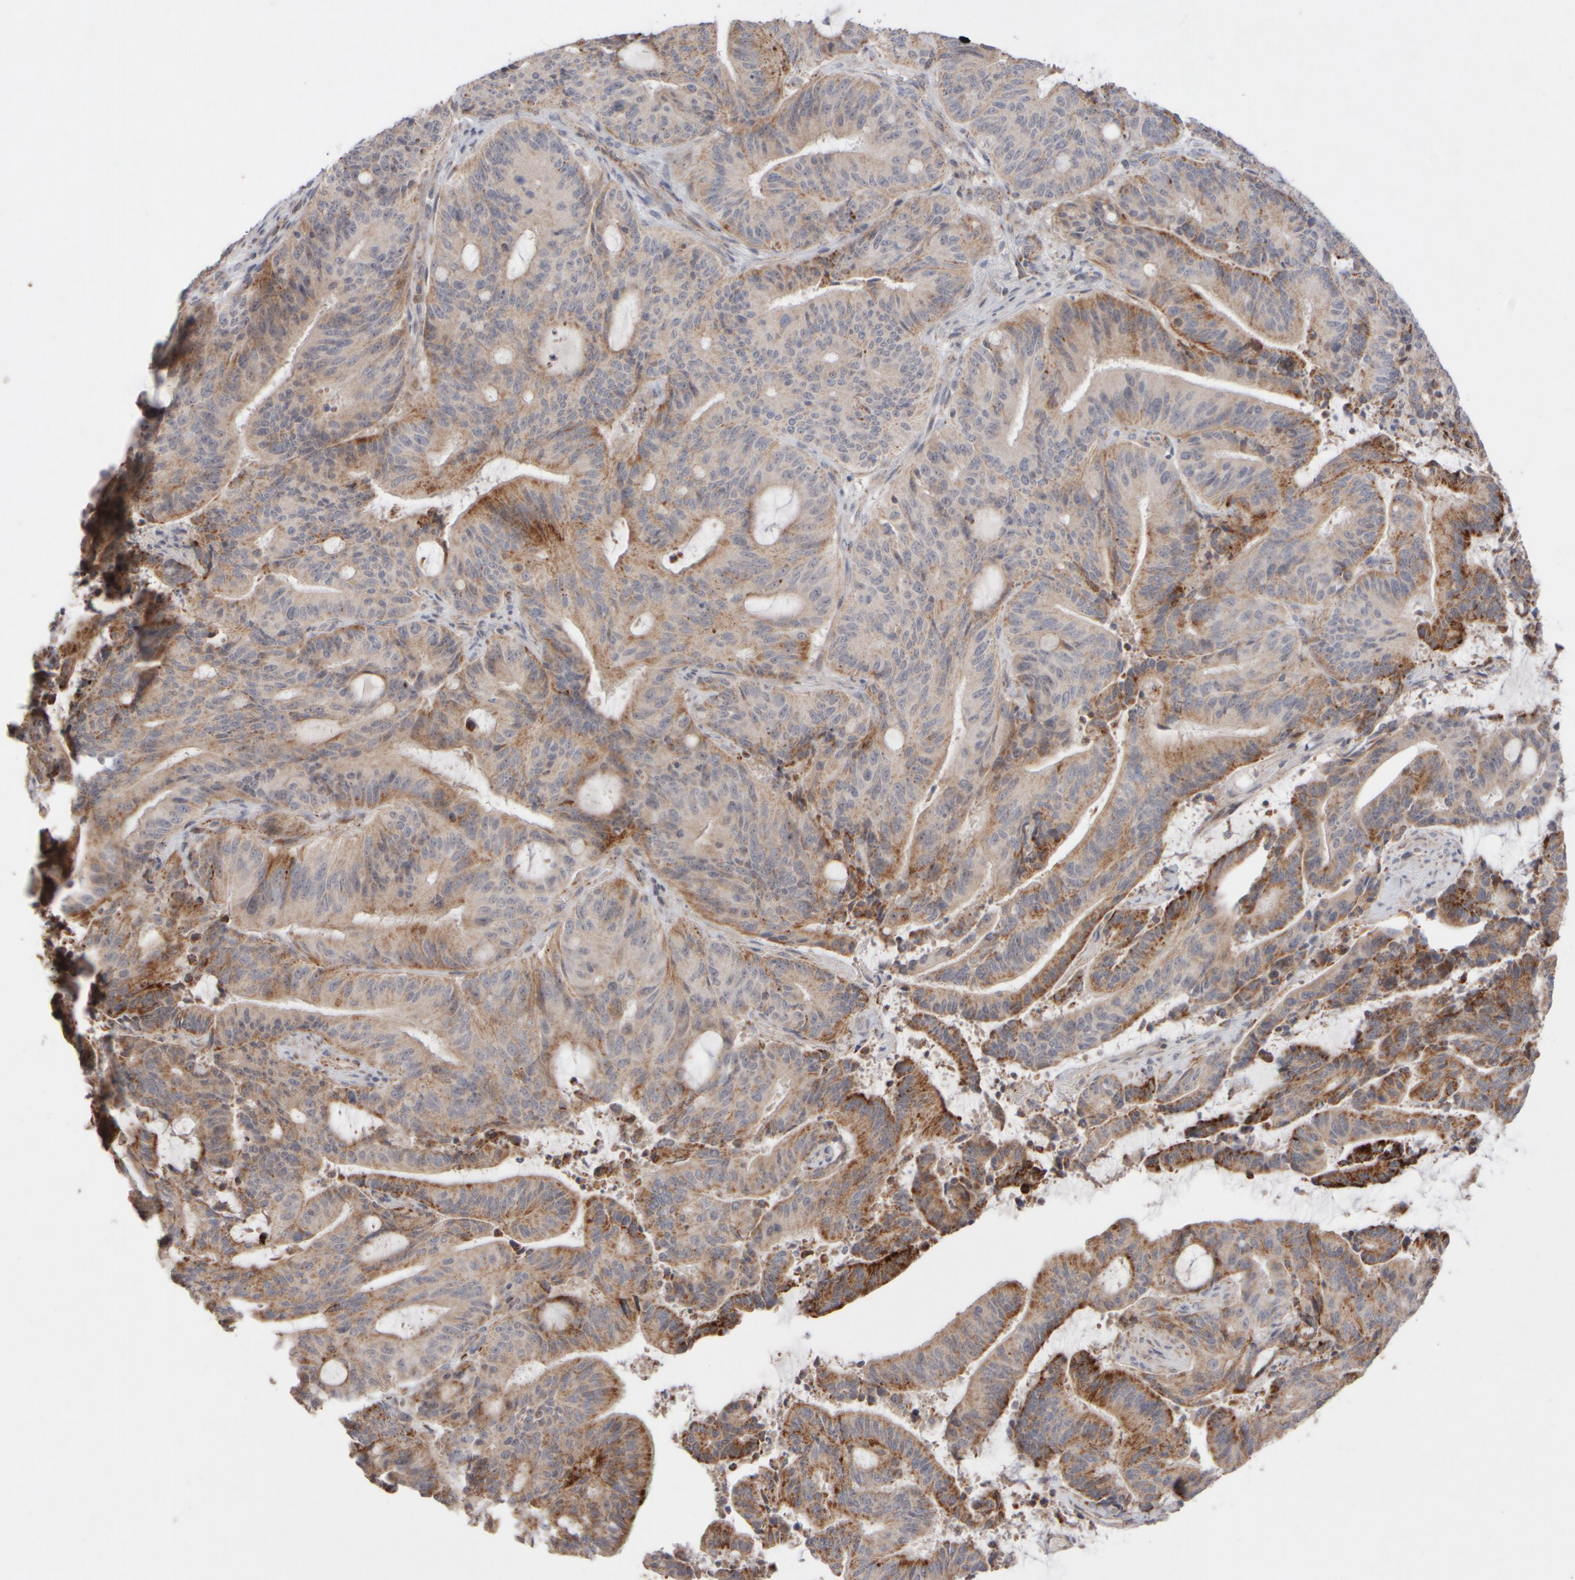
{"staining": {"intensity": "moderate", "quantity": ">75%", "location": "cytoplasmic/membranous"}, "tissue": "liver cancer", "cell_type": "Tumor cells", "image_type": "cancer", "snomed": [{"axis": "morphology", "description": "Normal tissue, NOS"}, {"axis": "morphology", "description": "Cholangiocarcinoma"}, {"axis": "topography", "description": "Liver"}, {"axis": "topography", "description": "Peripheral nerve tissue"}], "caption": "About >75% of tumor cells in human liver cancer (cholangiocarcinoma) demonstrate moderate cytoplasmic/membranous protein expression as visualized by brown immunohistochemical staining.", "gene": "CHADL", "patient": {"sex": "female", "age": 73}}